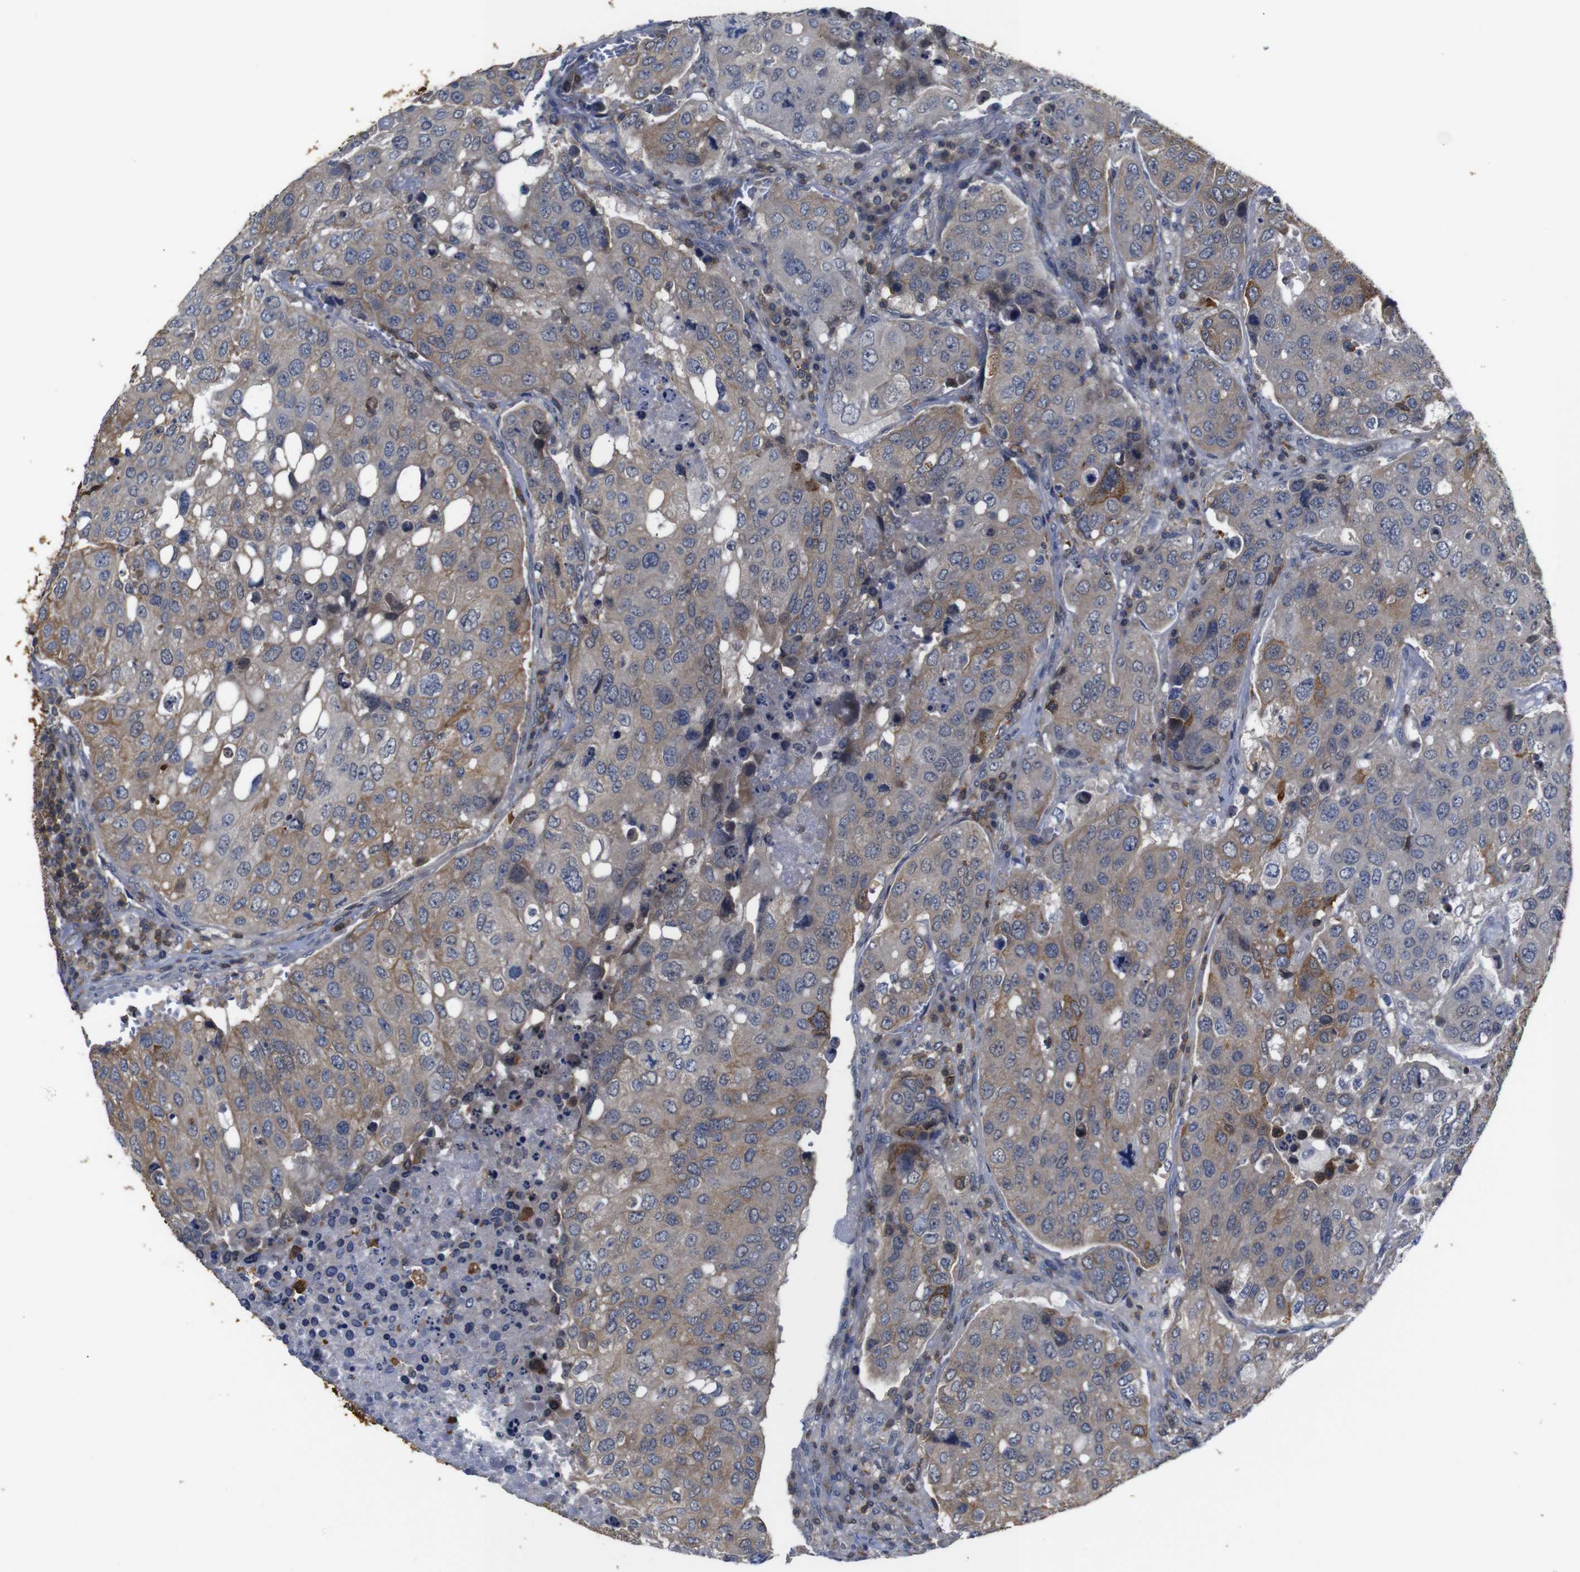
{"staining": {"intensity": "moderate", "quantity": "25%-75%", "location": "cytoplasmic/membranous"}, "tissue": "urothelial cancer", "cell_type": "Tumor cells", "image_type": "cancer", "snomed": [{"axis": "morphology", "description": "Urothelial carcinoma, High grade"}, {"axis": "topography", "description": "Lymph node"}, {"axis": "topography", "description": "Urinary bladder"}], "caption": "Urothelial cancer stained with a brown dye shows moderate cytoplasmic/membranous positive positivity in approximately 25%-75% of tumor cells.", "gene": "BRWD3", "patient": {"sex": "male", "age": 51}}